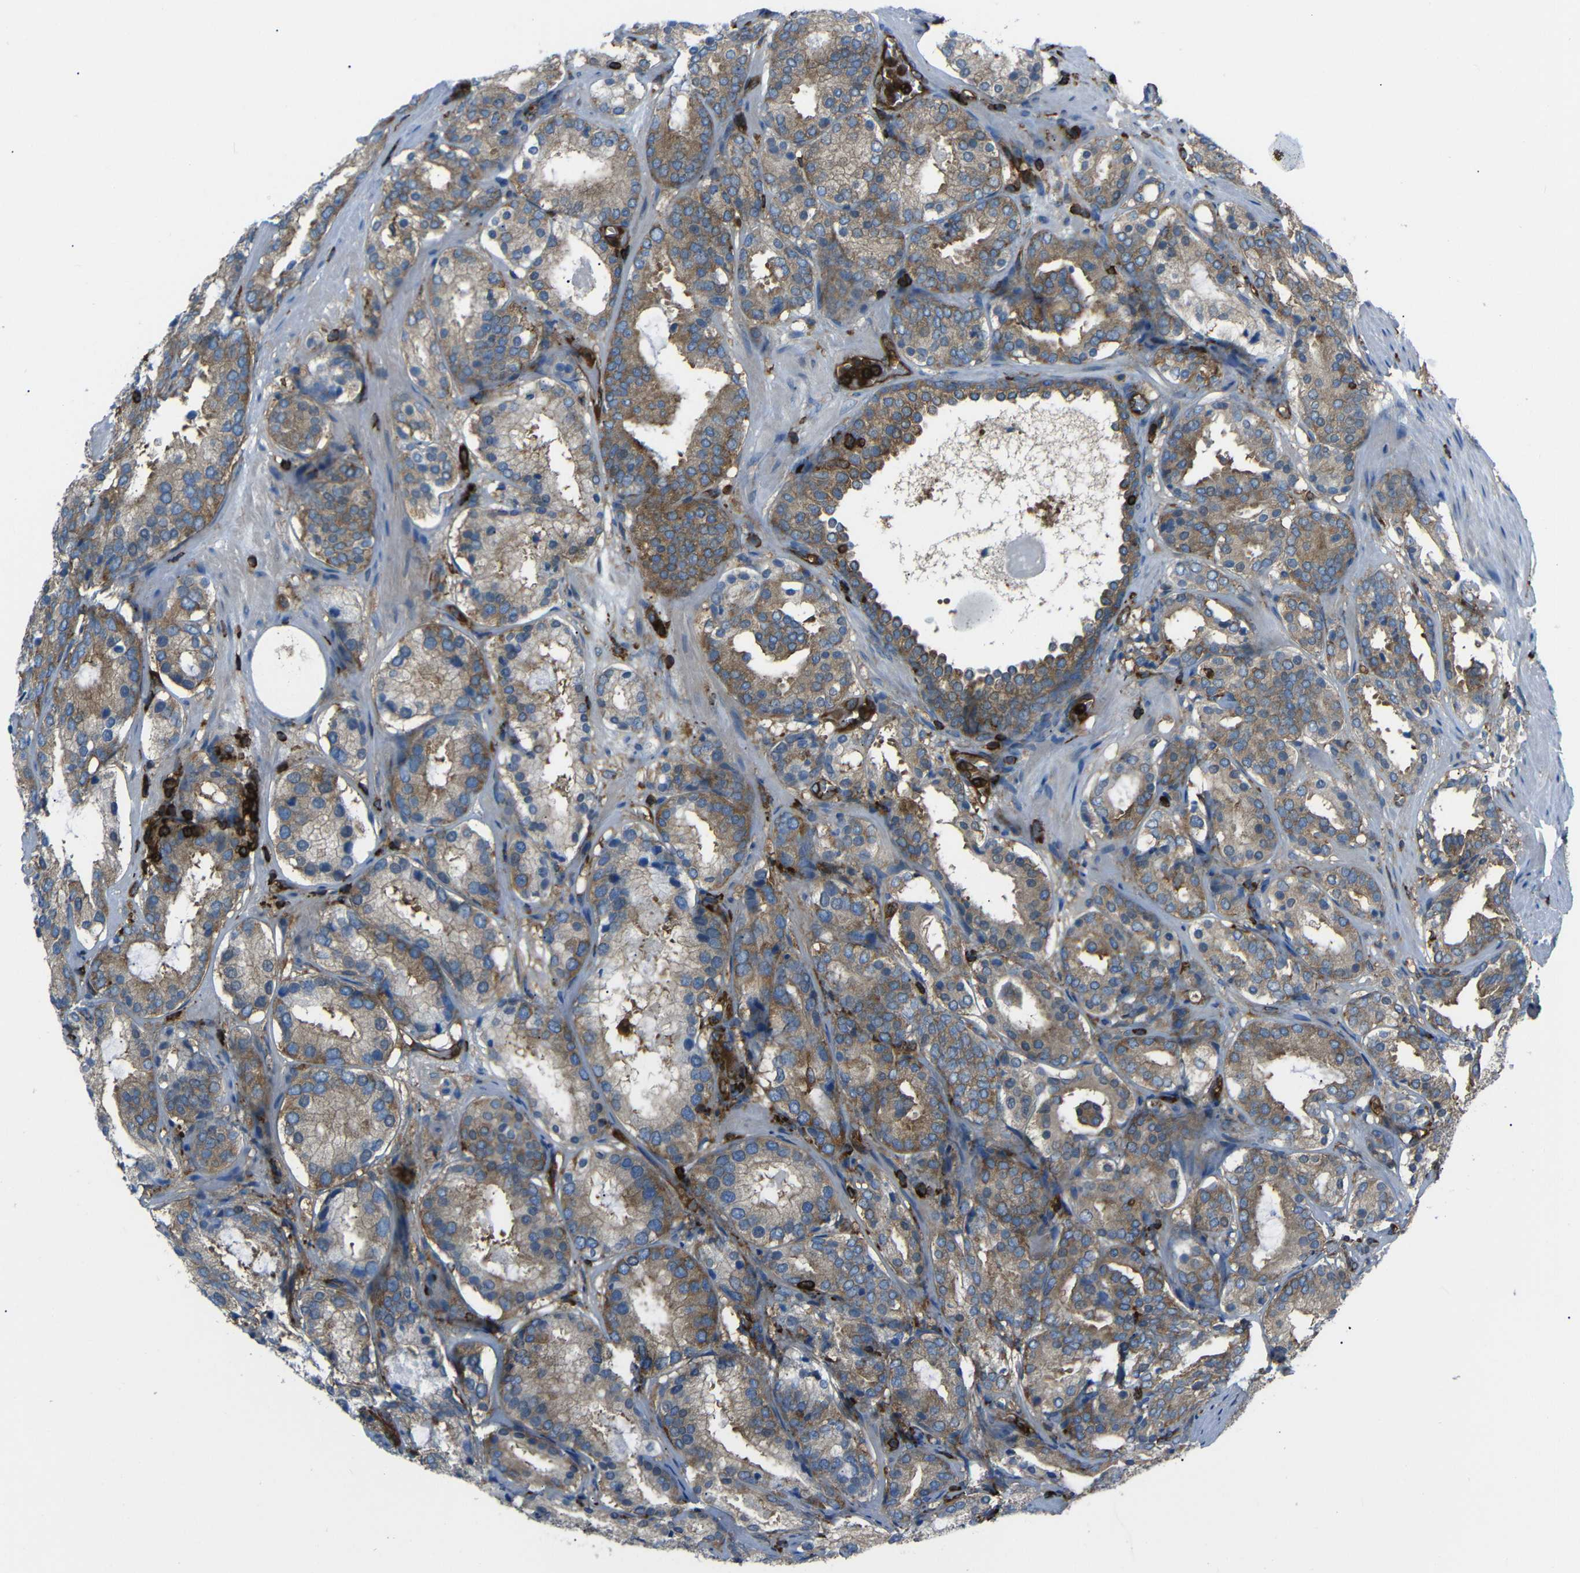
{"staining": {"intensity": "moderate", "quantity": ">75%", "location": "cytoplasmic/membranous"}, "tissue": "prostate cancer", "cell_type": "Tumor cells", "image_type": "cancer", "snomed": [{"axis": "morphology", "description": "Adenocarcinoma, Low grade"}, {"axis": "topography", "description": "Prostate"}], "caption": "IHC micrograph of low-grade adenocarcinoma (prostate) stained for a protein (brown), which shows medium levels of moderate cytoplasmic/membranous positivity in approximately >75% of tumor cells.", "gene": "ARHGEF1", "patient": {"sex": "male", "age": 69}}